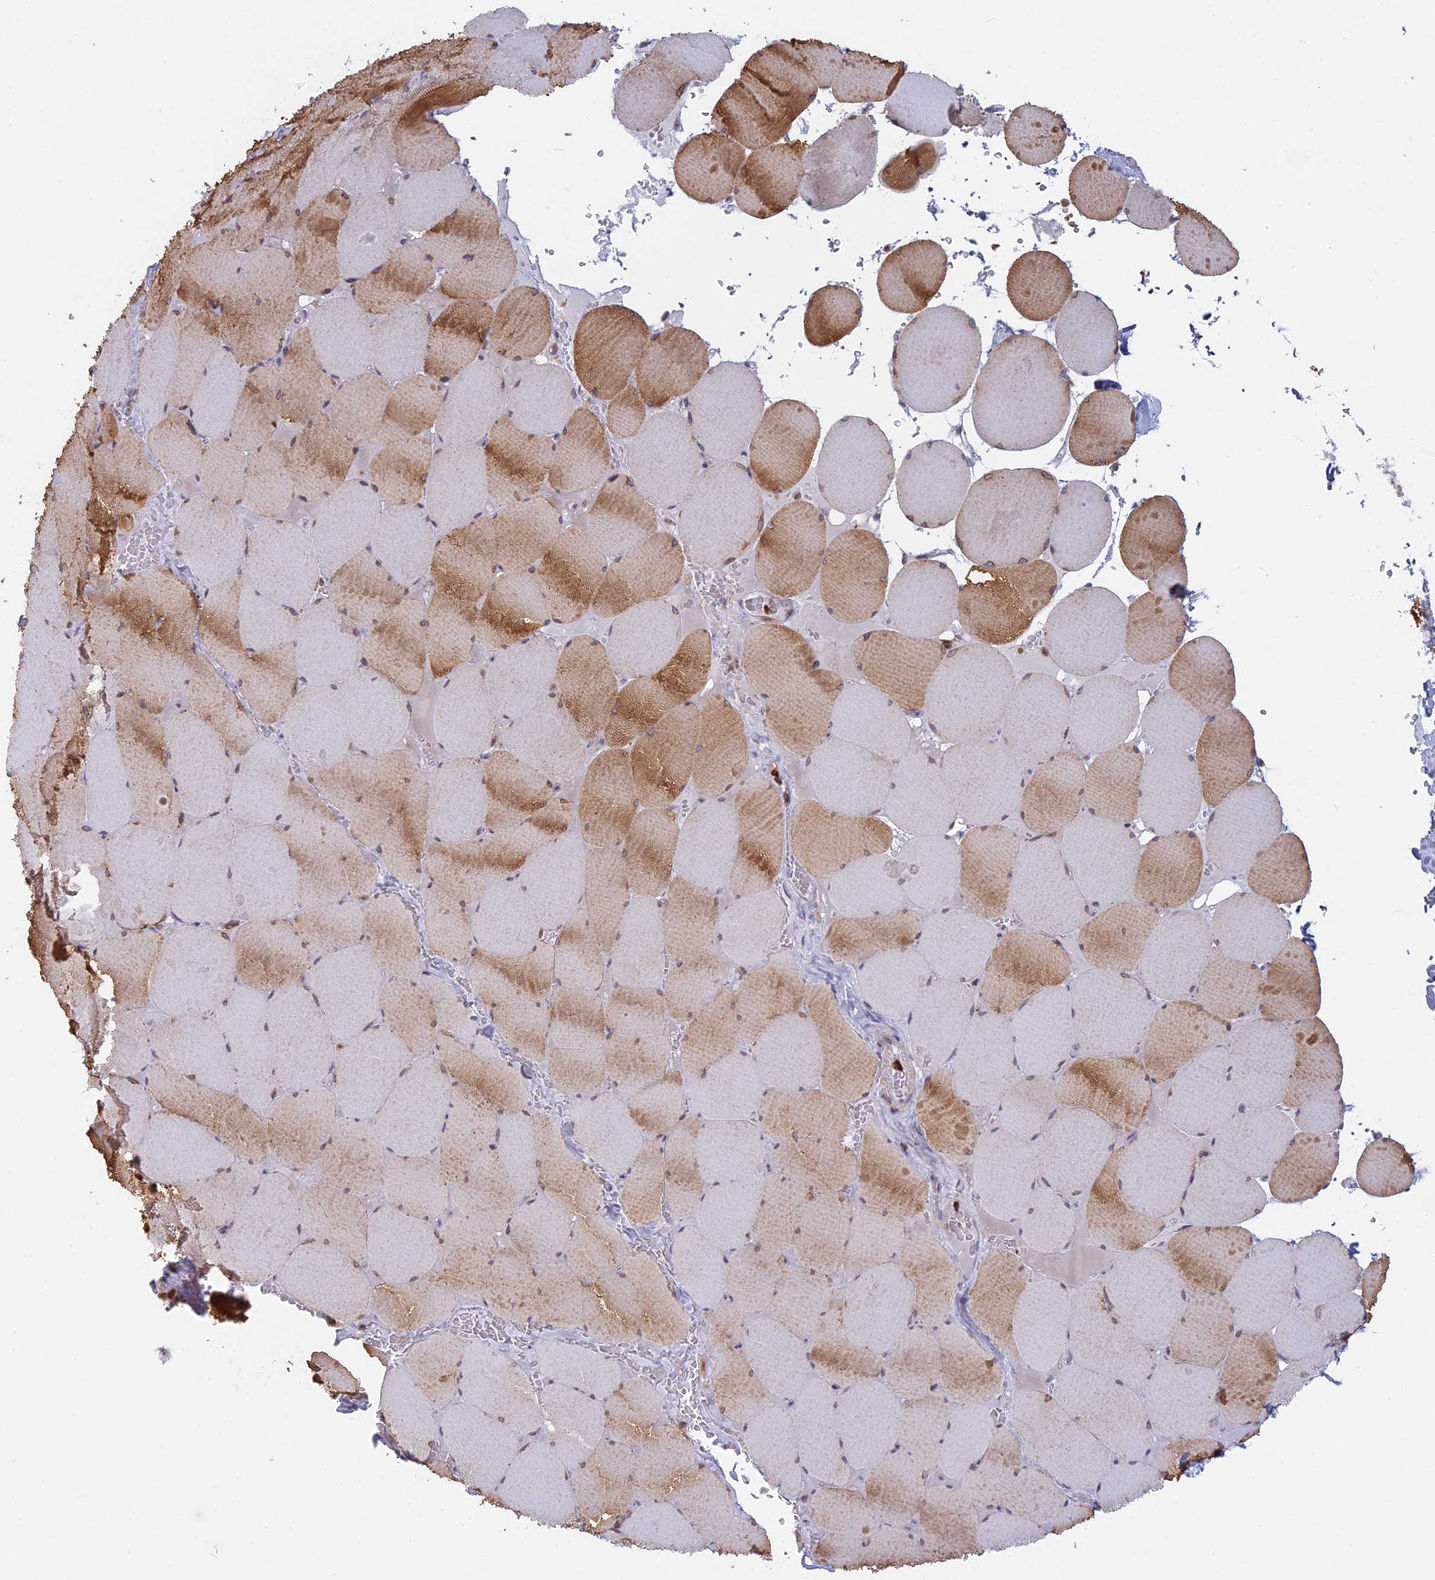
{"staining": {"intensity": "moderate", "quantity": "<25%", "location": "cytoplasmic/membranous"}, "tissue": "skeletal muscle", "cell_type": "Myocytes", "image_type": "normal", "snomed": [{"axis": "morphology", "description": "Normal tissue, NOS"}, {"axis": "topography", "description": "Skeletal muscle"}, {"axis": "topography", "description": "Head-Neck"}], "caption": "The micrograph reveals a brown stain indicating the presence of a protein in the cytoplasmic/membranous of myocytes in skeletal muscle. (DAB (3,3'-diaminobenzidine) = brown stain, brightfield microscopy at high magnification).", "gene": "GMIP", "patient": {"sex": "male", "age": 66}}